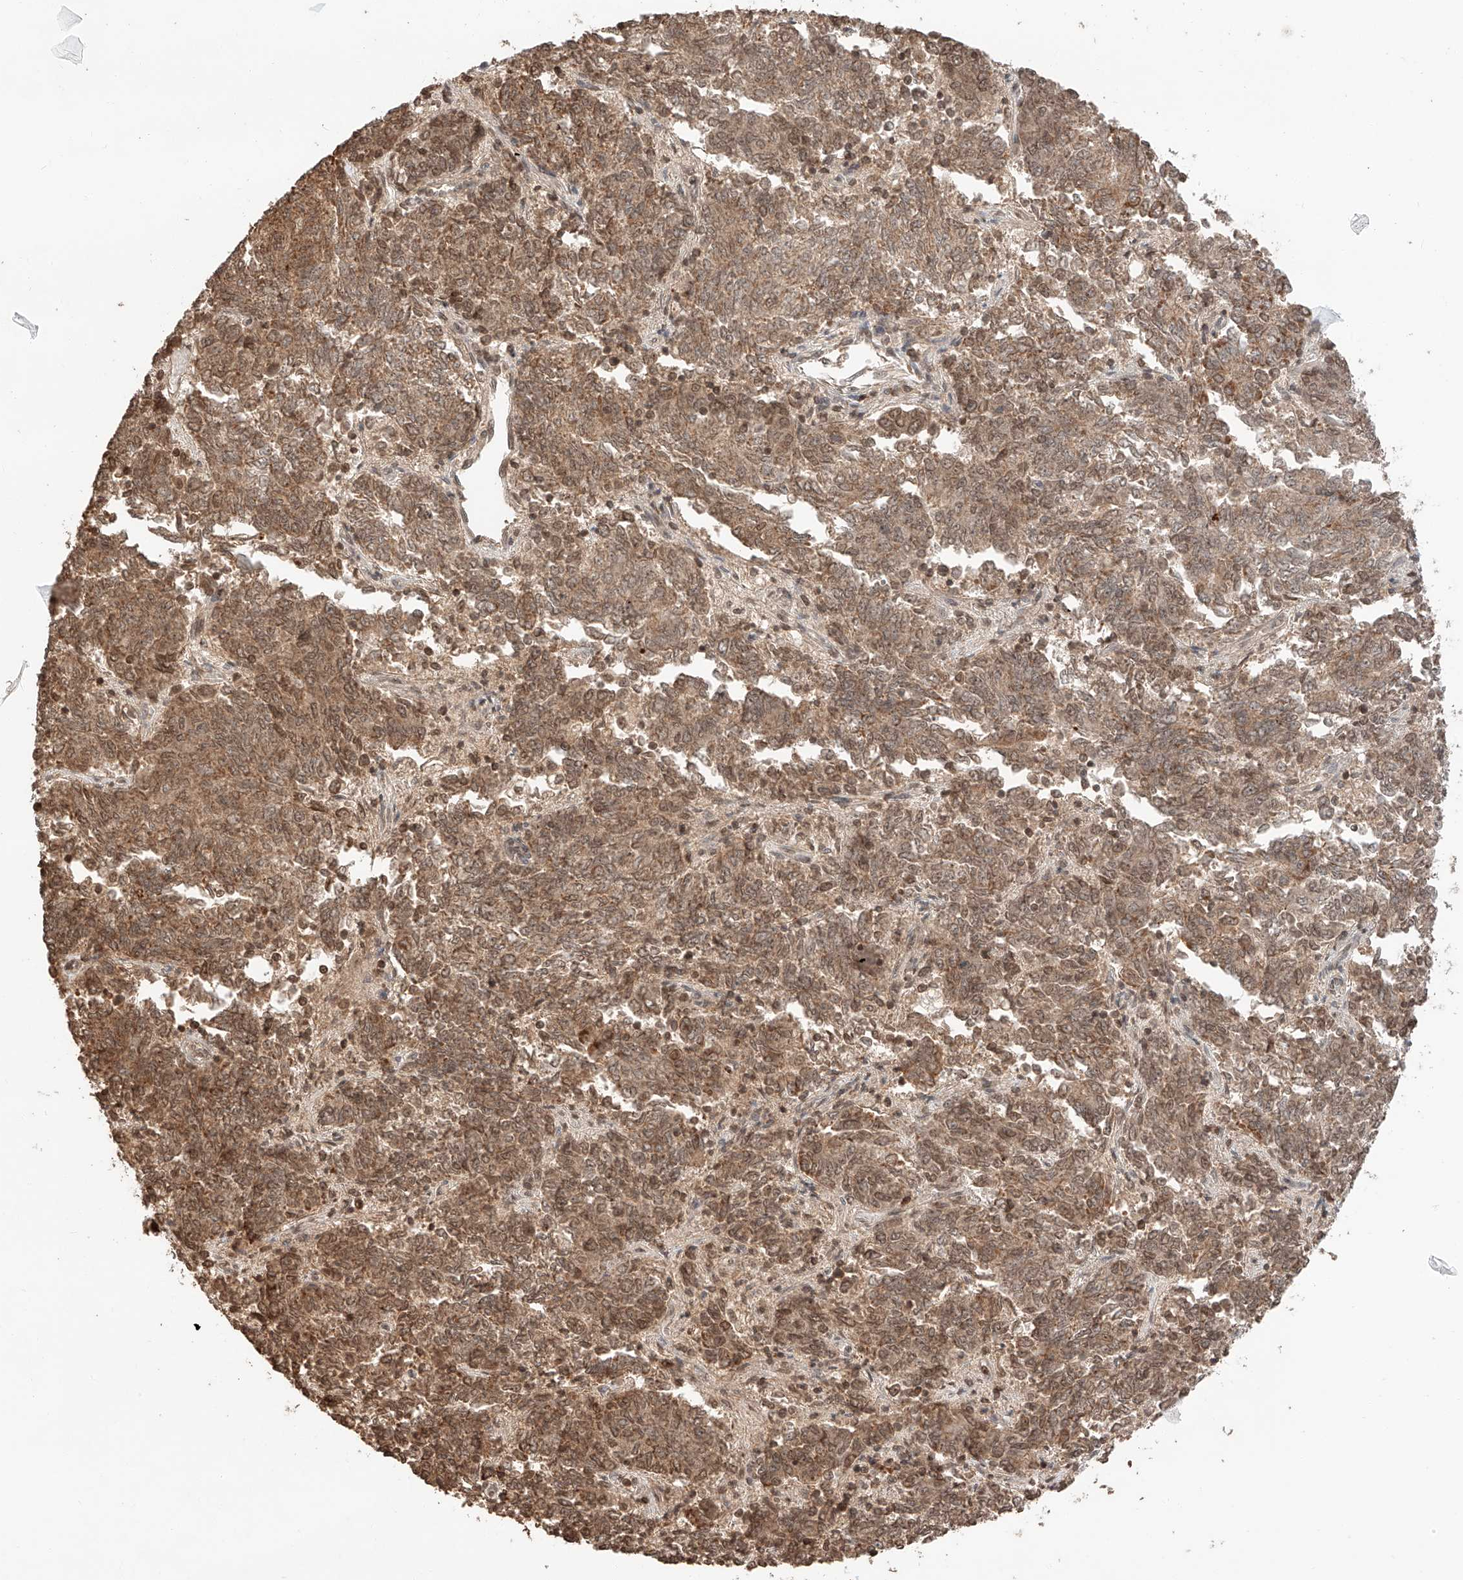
{"staining": {"intensity": "moderate", "quantity": ">75%", "location": "cytoplasmic/membranous,nuclear"}, "tissue": "endometrial cancer", "cell_type": "Tumor cells", "image_type": "cancer", "snomed": [{"axis": "morphology", "description": "Adenocarcinoma, NOS"}, {"axis": "topography", "description": "Endometrium"}], "caption": "There is medium levels of moderate cytoplasmic/membranous and nuclear positivity in tumor cells of endometrial cancer (adenocarcinoma), as demonstrated by immunohistochemical staining (brown color).", "gene": "ARHGAP33", "patient": {"sex": "female", "age": 80}}